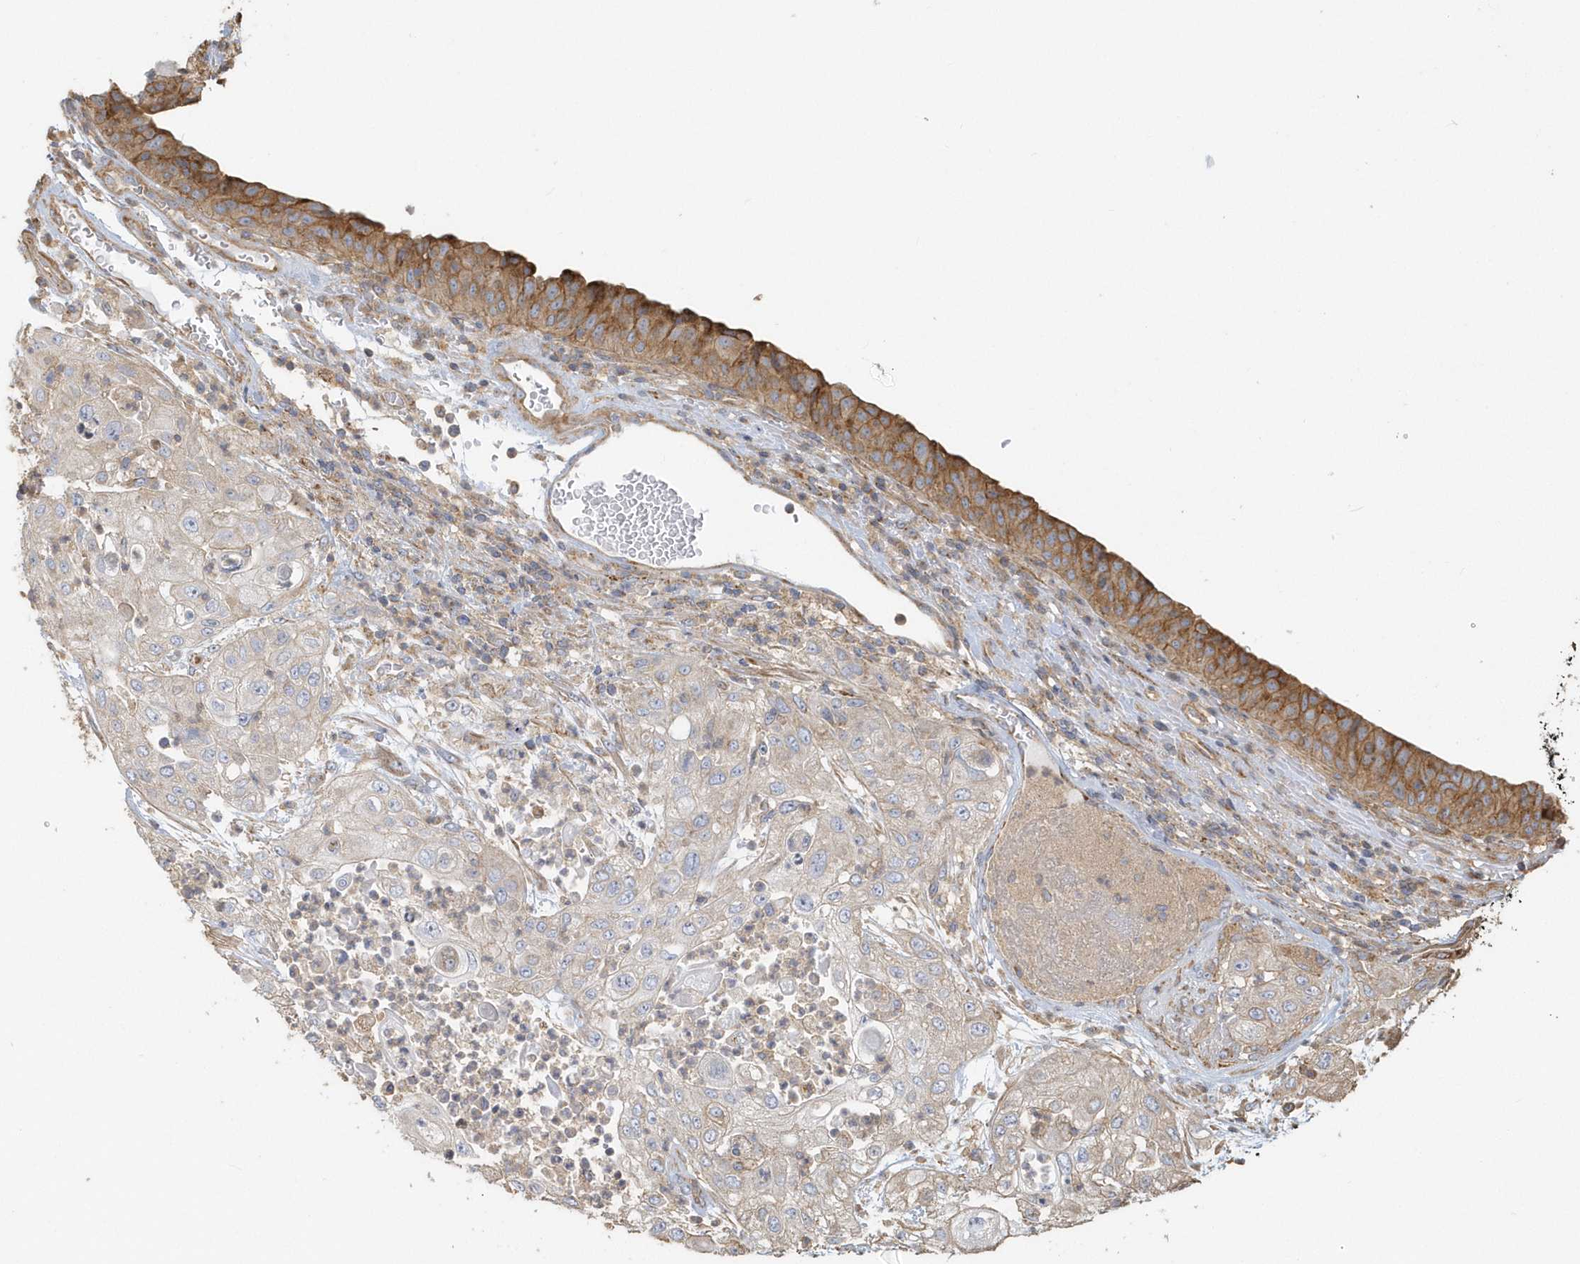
{"staining": {"intensity": "negative", "quantity": "none", "location": "none"}, "tissue": "urothelial cancer", "cell_type": "Tumor cells", "image_type": "cancer", "snomed": [{"axis": "morphology", "description": "Urothelial carcinoma, High grade"}, {"axis": "topography", "description": "Urinary bladder"}], "caption": "An image of human urothelial cancer is negative for staining in tumor cells. (DAB immunohistochemistry (IHC) with hematoxylin counter stain).", "gene": "TRAIP", "patient": {"sex": "female", "age": 79}}